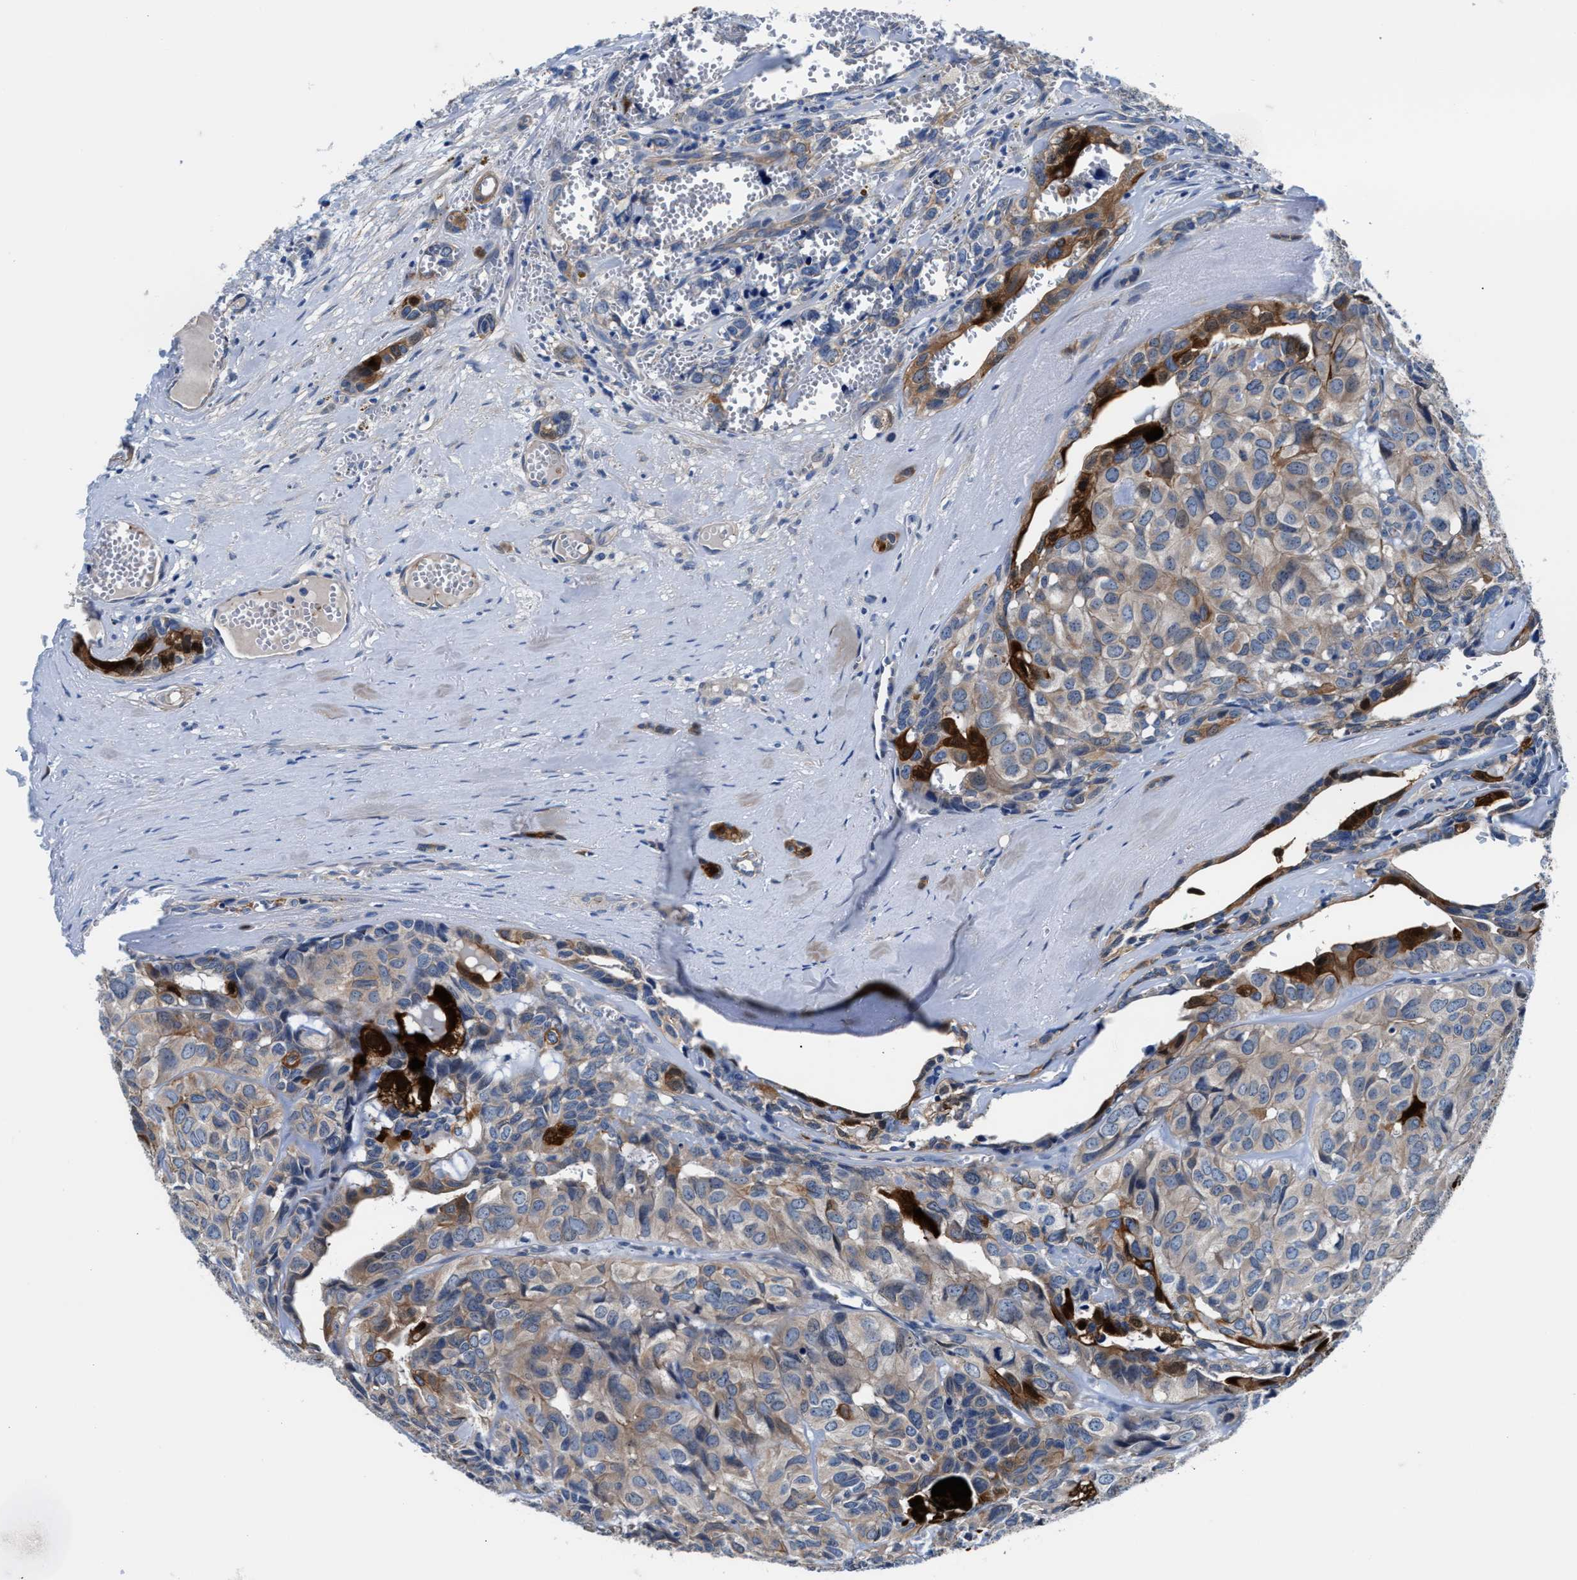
{"staining": {"intensity": "moderate", "quantity": ">75%", "location": "cytoplasmic/membranous"}, "tissue": "head and neck cancer", "cell_type": "Tumor cells", "image_type": "cancer", "snomed": [{"axis": "morphology", "description": "Adenocarcinoma, NOS"}, {"axis": "topography", "description": "Salivary gland, NOS"}, {"axis": "topography", "description": "Head-Neck"}], "caption": "Immunohistochemical staining of head and neck cancer displays moderate cytoplasmic/membranous protein staining in about >75% of tumor cells.", "gene": "PARG", "patient": {"sex": "female", "age": 76}}